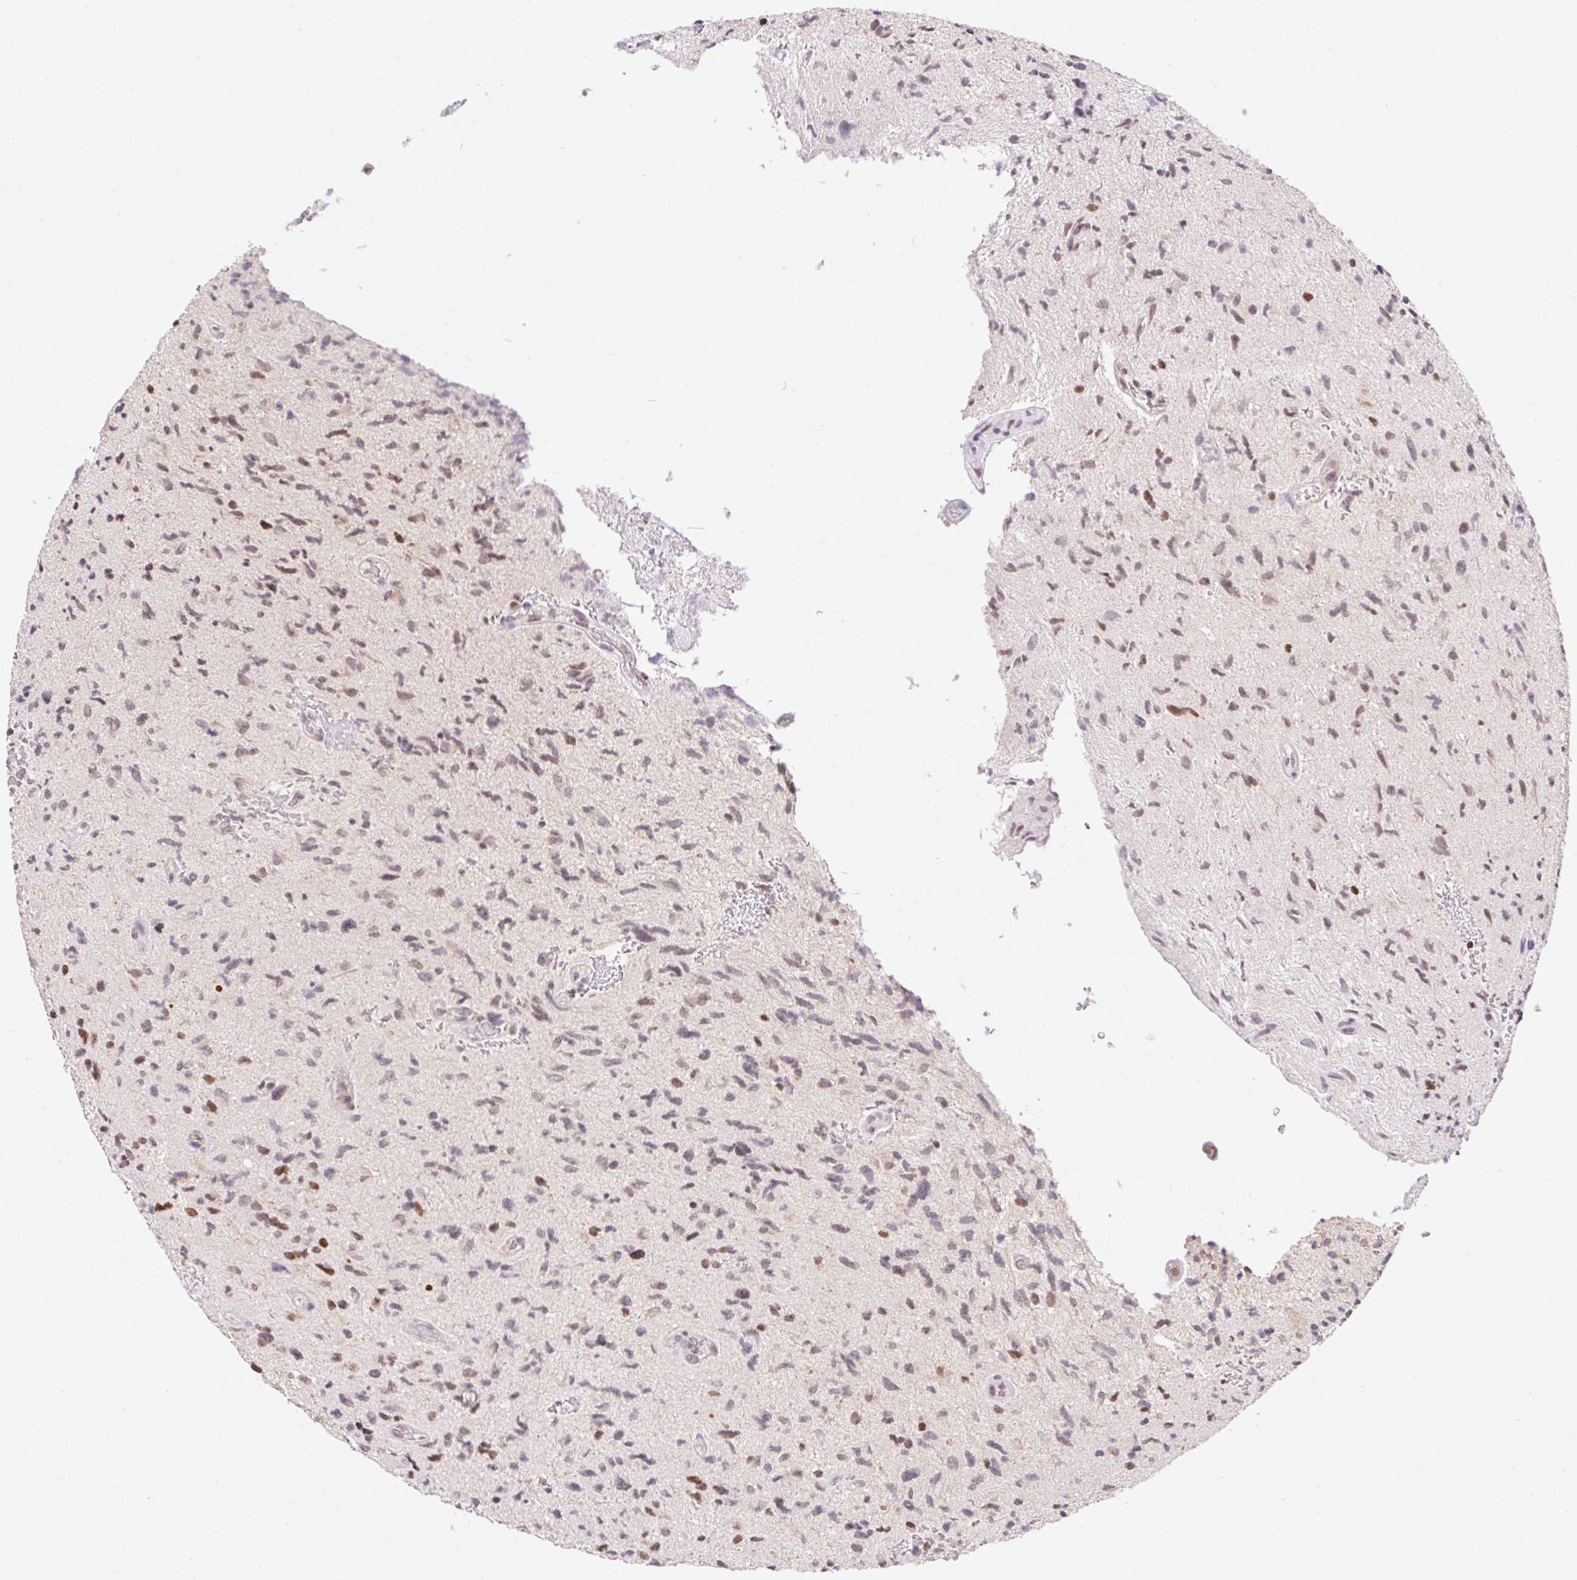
{"staining": {"intensity": "moderate", "quantity": "25%-75%", "location": "nuclear"}, "tissue": "glioma", "cell_type": "Tumor cells", "image_type": "cancer", "snomed": [{"axis": "morphology", "description": "Glioma, malignant, High grade"}, {"axis": "topography", "description": "Brain"}], "caption": "High-grade glioma (malignant) was stained to show a protein in brown. There is medium levels of moderate nuclear expression in about 25%-75% of tumor cells.", "gene": "POLD3", "patient": {"sex": "male", "age": 54}}